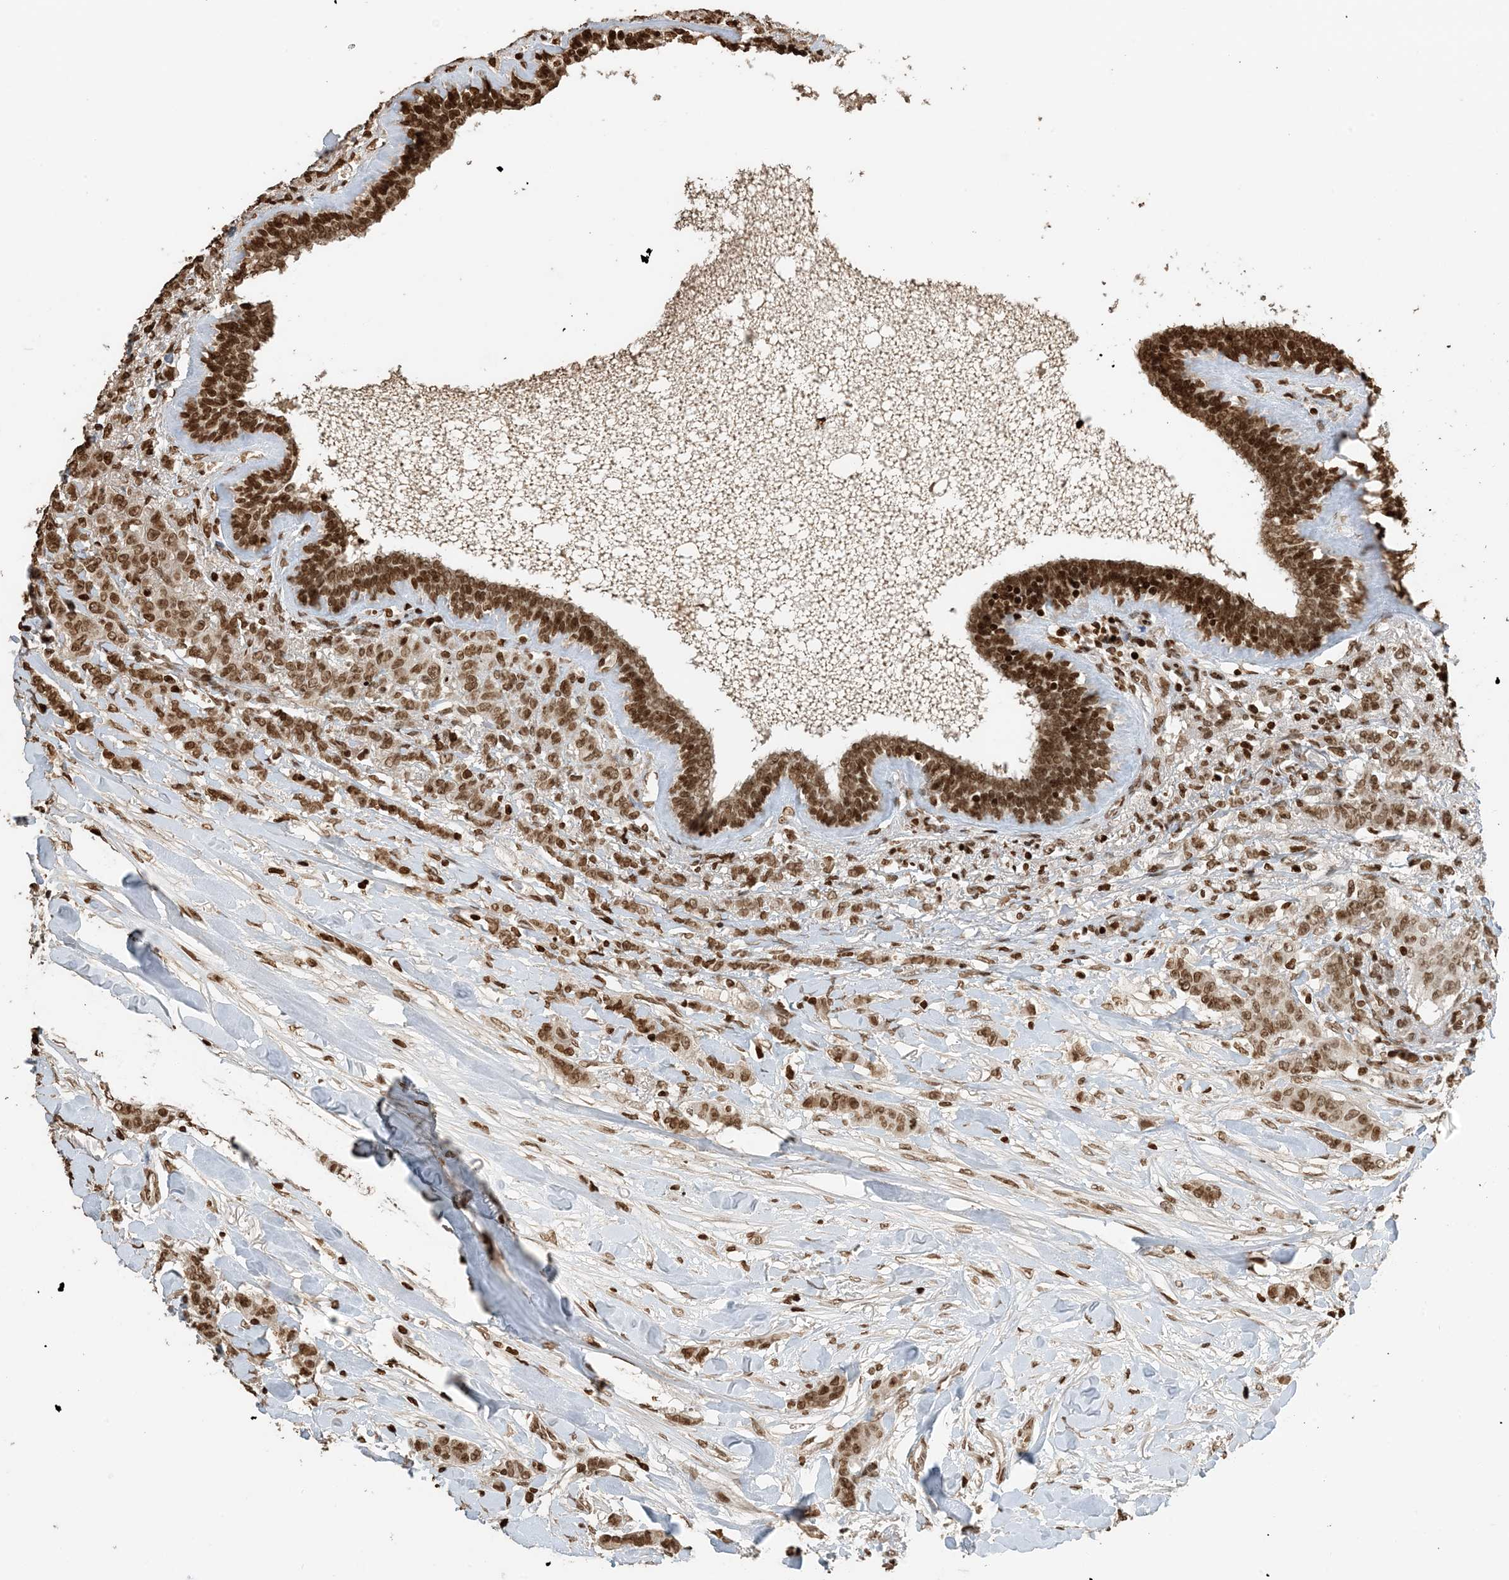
{"staining": {"intensity": "moderate", "quantity": ">75%", "location": "nuclear"}, "tissue": "breast cancer", "cell_type": "Tumor cells", "image_type": "cancer", "snomed": [{"axis": "morphology", "description": "Duct carcinoma"}, {"axis": "topography", "description": "Breast"}], "caption": "A micrograph of breast cancer stained for a protein displays moderate nuclear brown staining in tumor cells.", "gene": "H3-3B", "patient": {"sex": "female", "age": 40}}